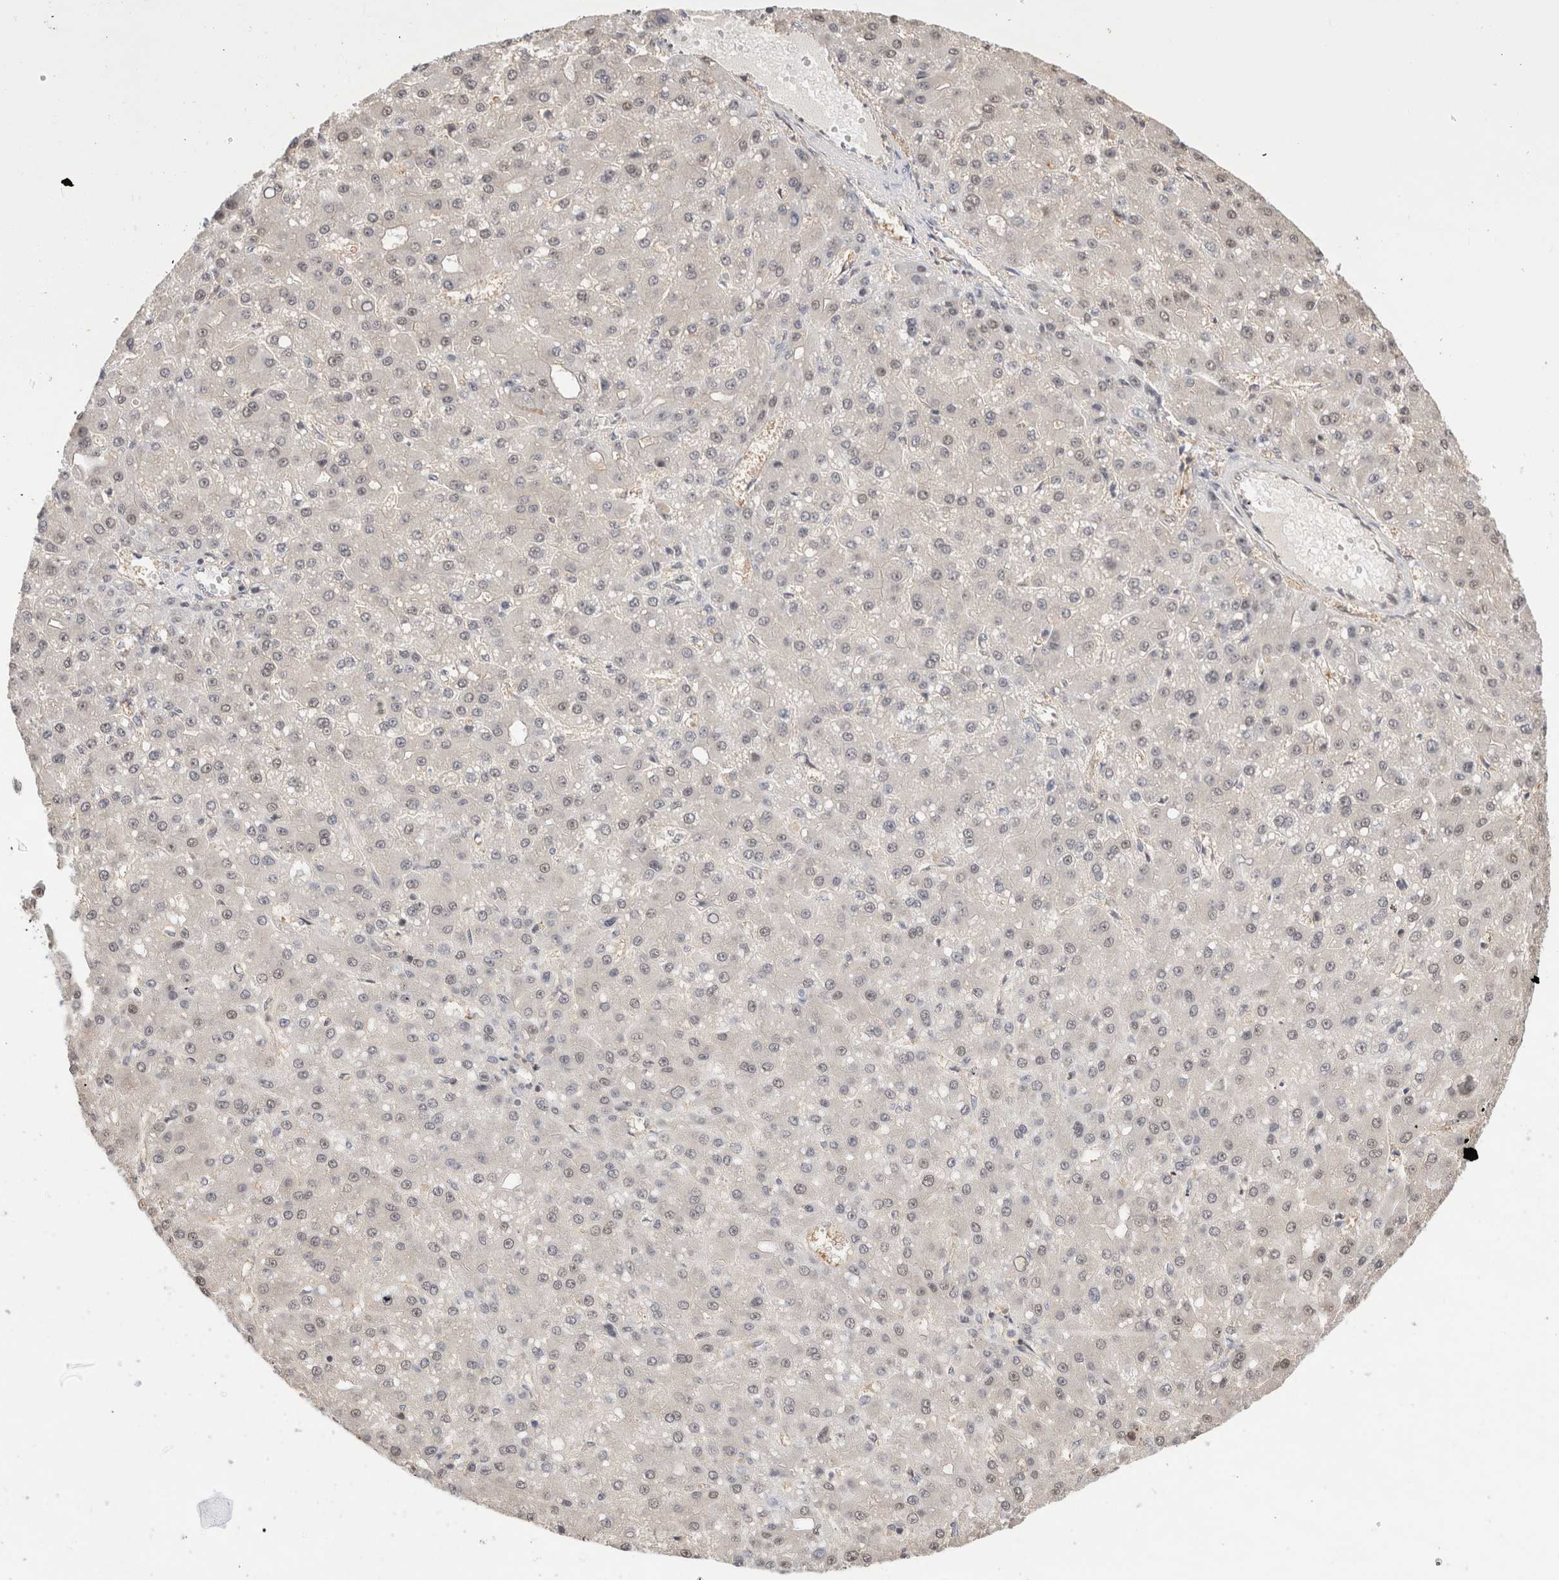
{"staining": {"intensity": "weak", "quantity": "<25%", "location": "nuclear"}, "tissue": "liver cancer", "cell_type": "Tumor cells", "image_type": "cancer", "snomed": [{"axis": "morphology", "description": "Carcinoma, Hepatocellular, NOS"}, {"axis": "topography", "description": "Liver"}], "caption": "Tumor cells are negative for brown protein staining in liver cancer.", "gene": "C17orf97", "patient": {"sex": "male", "age": 67}}